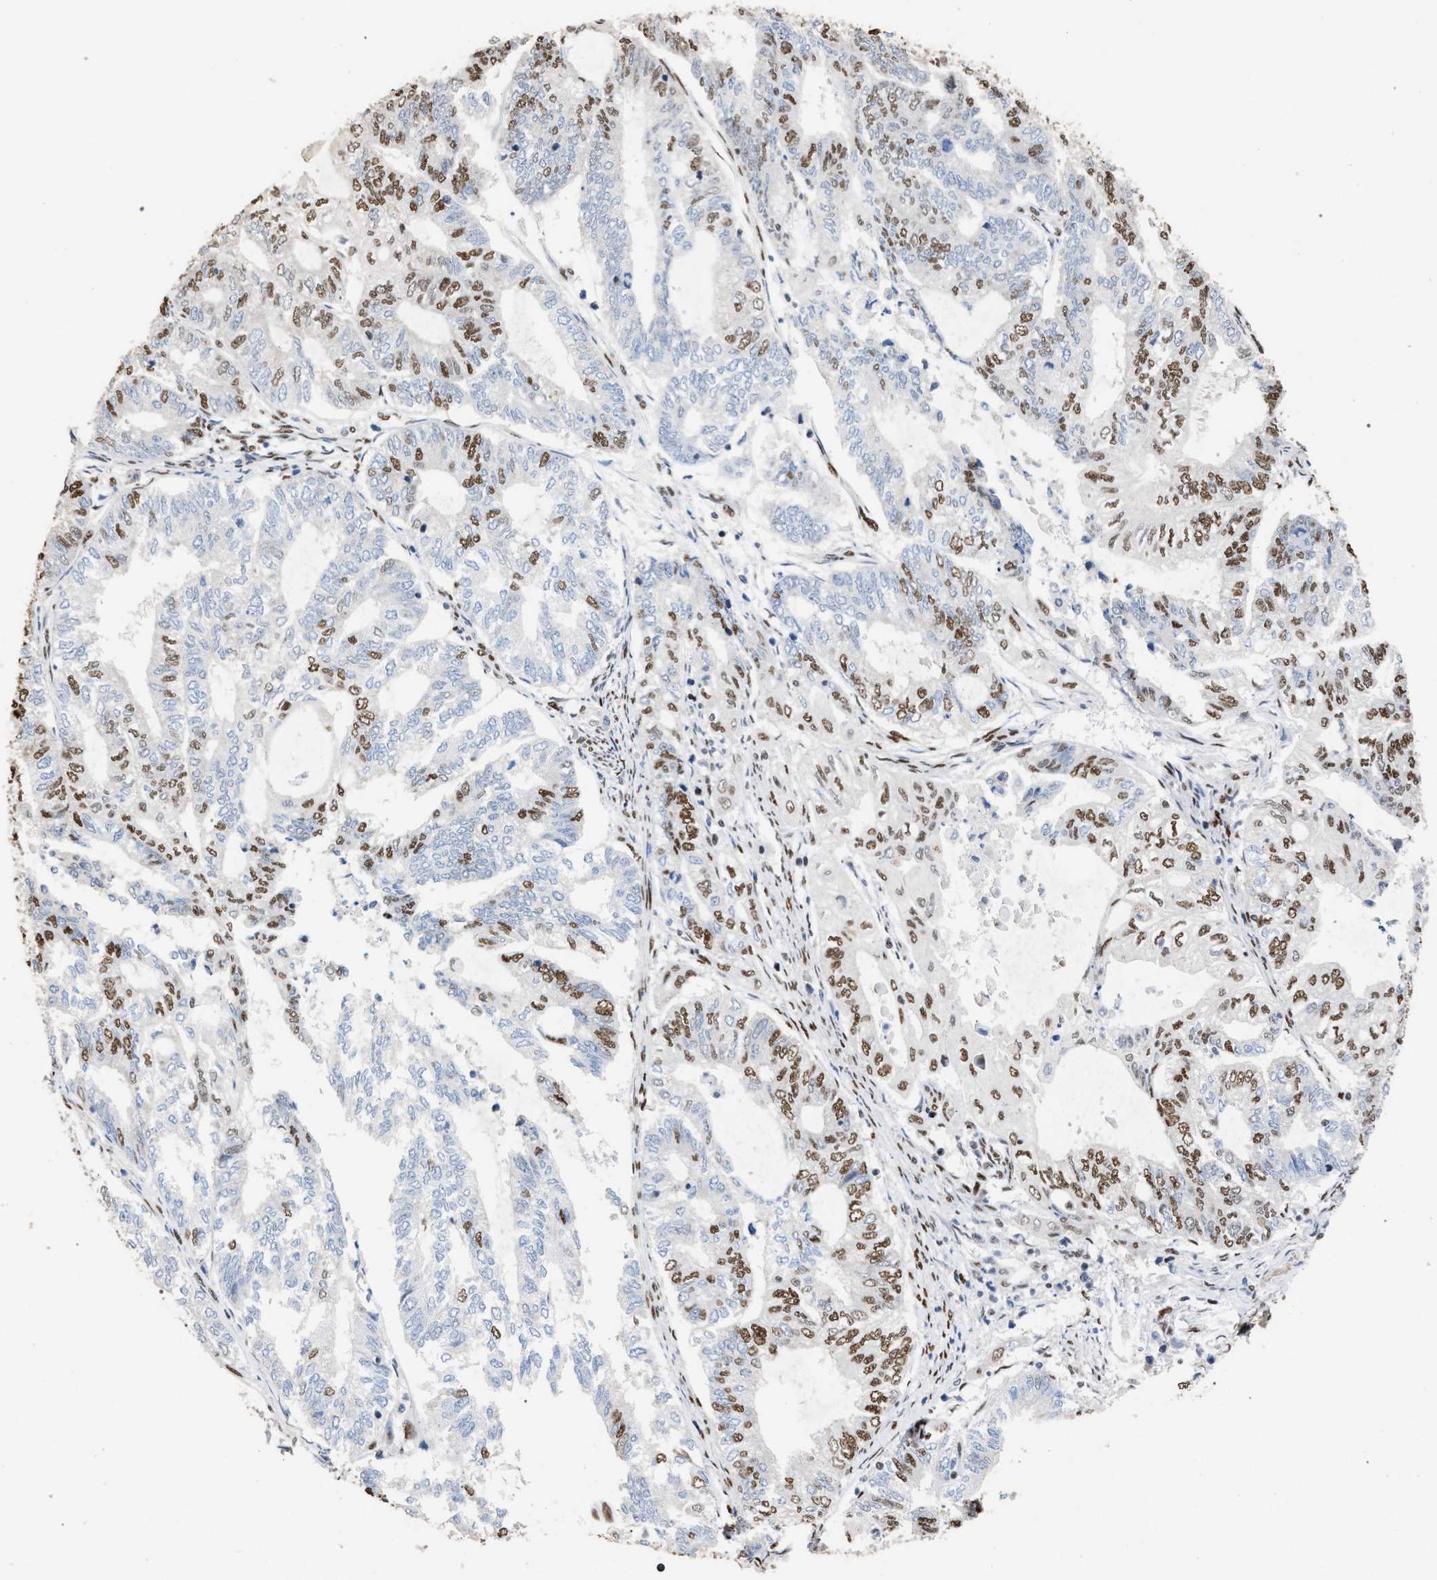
{"staining": {"intensity": "moderate", "quantity": "25%-75%", "location": "nuclear"}, "tissue": "endometrial cancer", "cell_type": "Tumor cells", "image_type": "cancer", "snomed": [{"axis": "morphology", "description": "Adenocarcinoma, NOS"}, {"axis": "topography", "description": "Uterus"}, {"axis": "topography", "description": "Endometrium"}], "caption": "A photomicrograph showing moderate nuclear expression in about 25%-75% of tumor cells in endometrial cancer, as visualized by brown immunohistochemical staining.", "gene": "TP53BP1", "patient": {"sex": "female", "age": 70}}